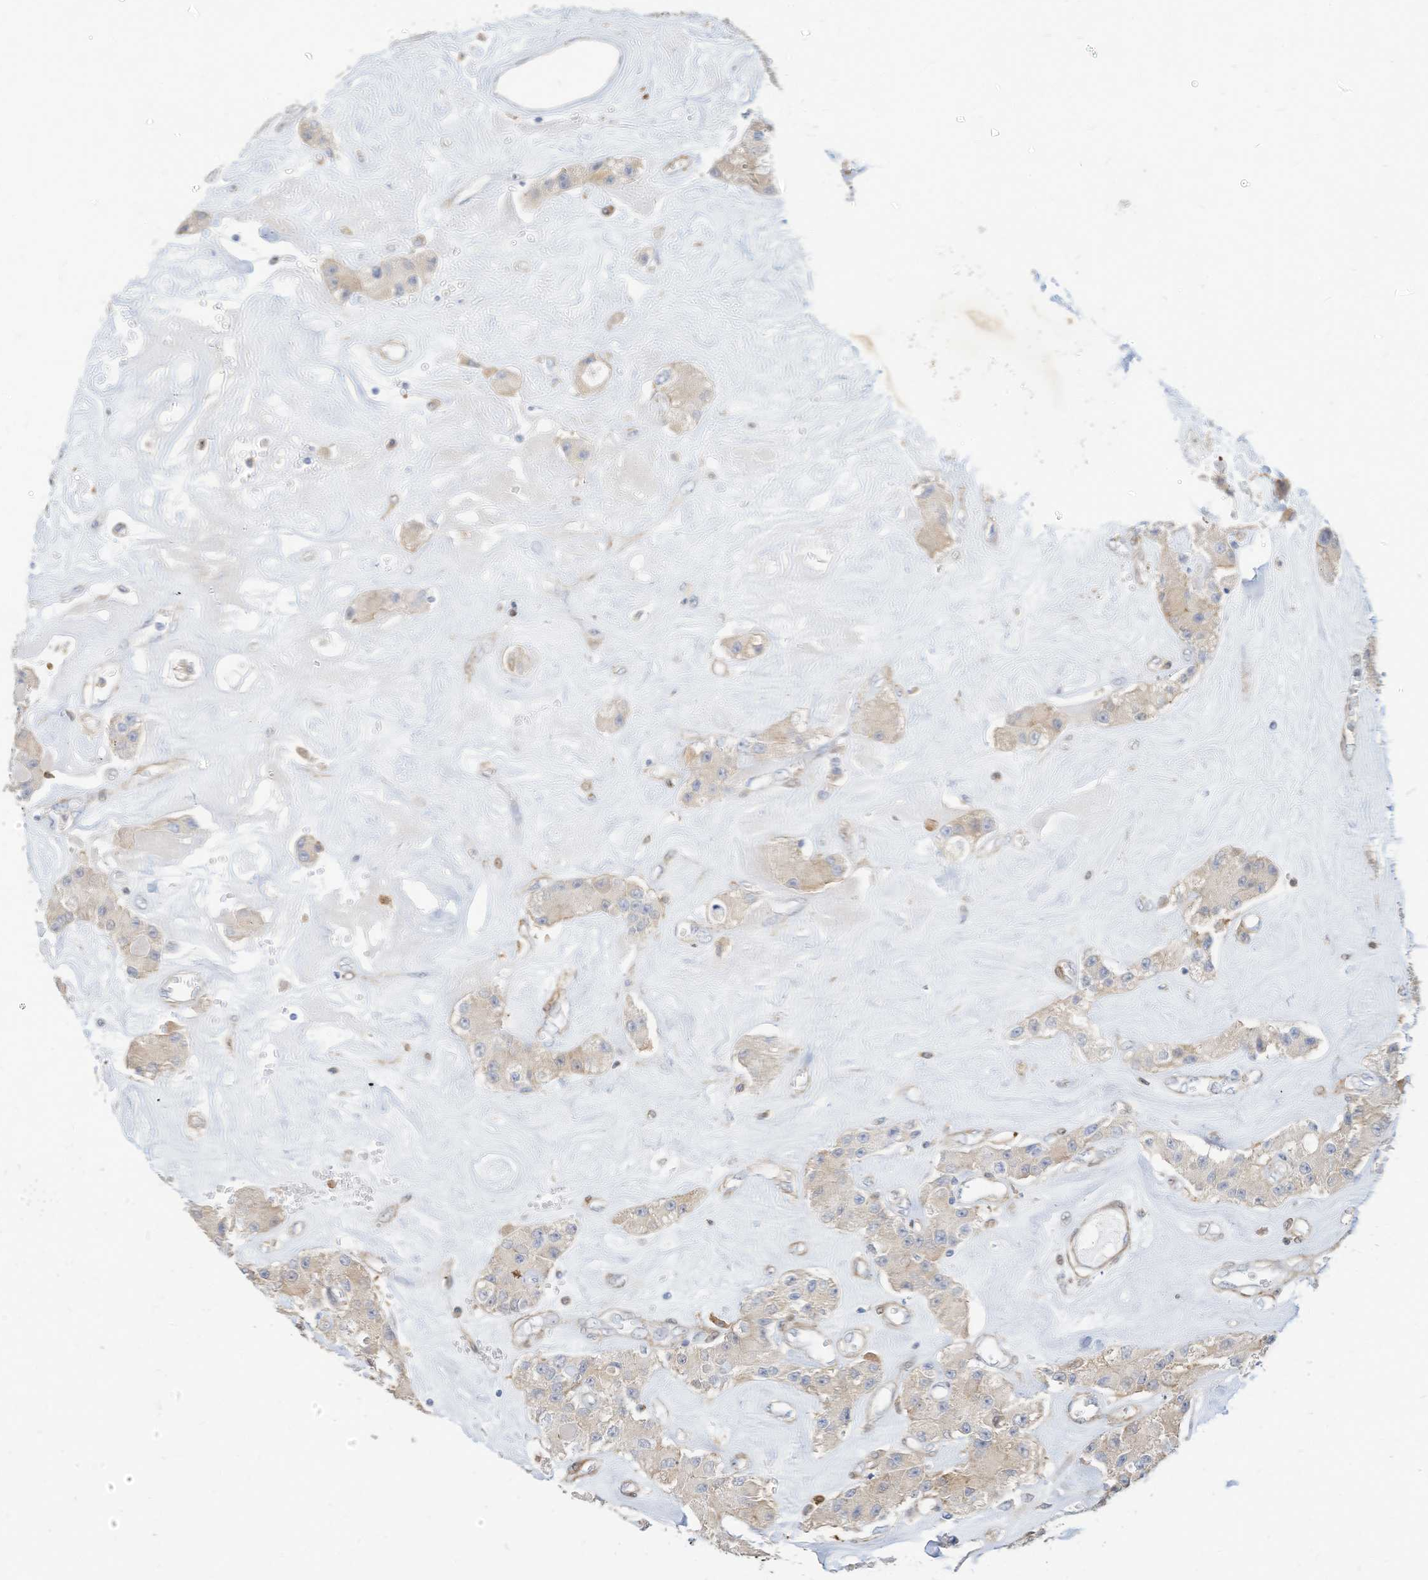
{"staining": {"intensity": "negative", "quantity": "none", "location": "none"}, "tissue": "carcinoid", "cell_type": "Tumor cells", "image_type": "cancer", "snomed": [{"axis": "morphology", "description": "Carcinoid, malignant, NOS"}, {"axis": "topography", "description": "Pancreas"}], "caption": "IHC image of human carcinoid (malignant) stained for a protein (brown), which shows no positivity in tumor cells. (DAB IHC, high magnification).", "gene": "ATP13A1", "patient": {"sex": "male", "age": 41}}